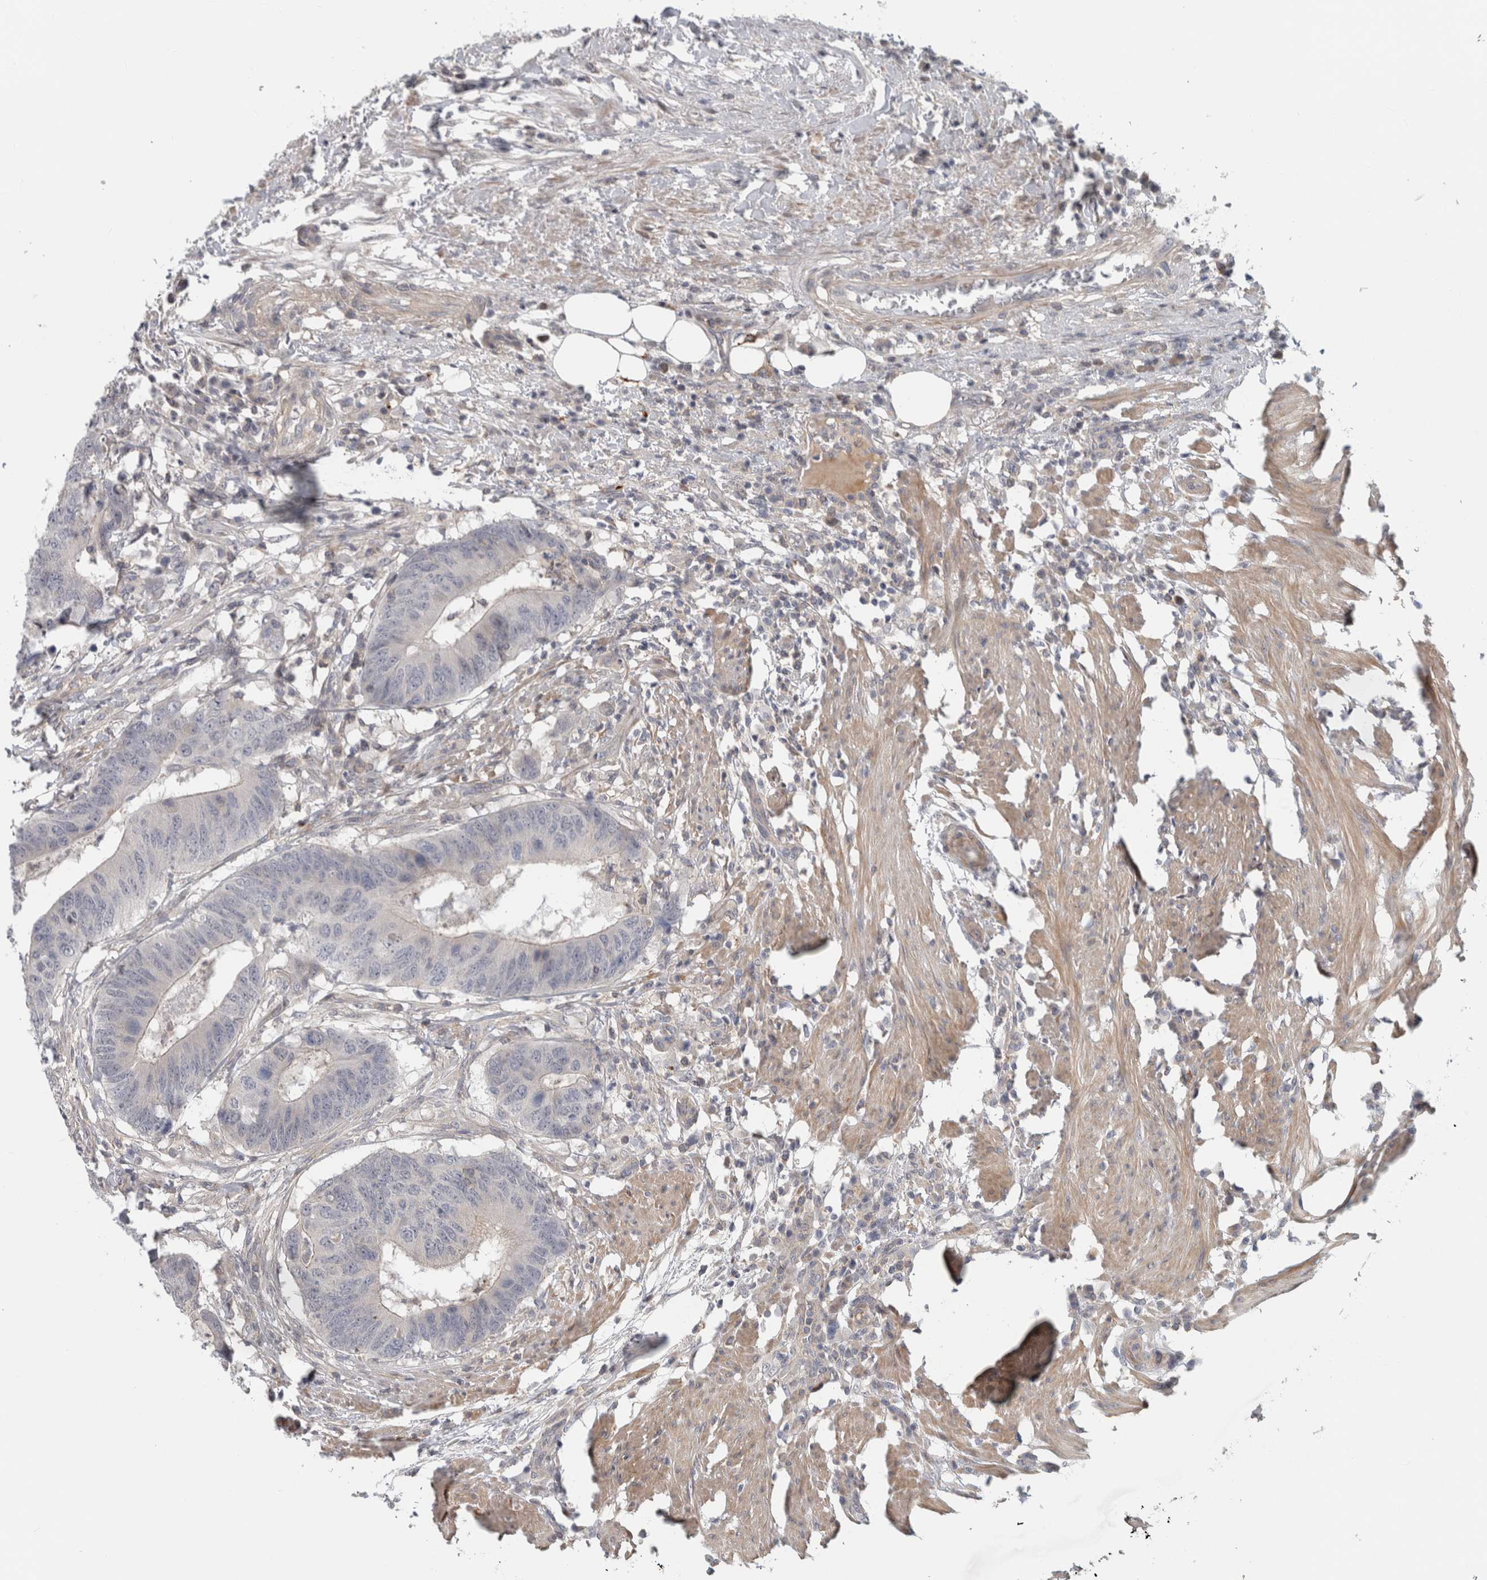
{"staining": {"intensity": "negative", "quantity": "none", "location": "none"}, "tissue": "colorectal cancer", "cell_type": "Tumor cells", "image_type": "cancer", "snomed": [{"axis": "morphology", "description": "Adenocarcinoma, NOS"}, {"axis": "topography", "description": "Colon"}], "caption": "Colorectal cancer (adenocarcinoma) stained for a protein using immunohistochemistry (IHC) exhibits no positivity tumor cells.", "gene": "ZNF804B", "patient": {"sex": "male", "age": 56}}